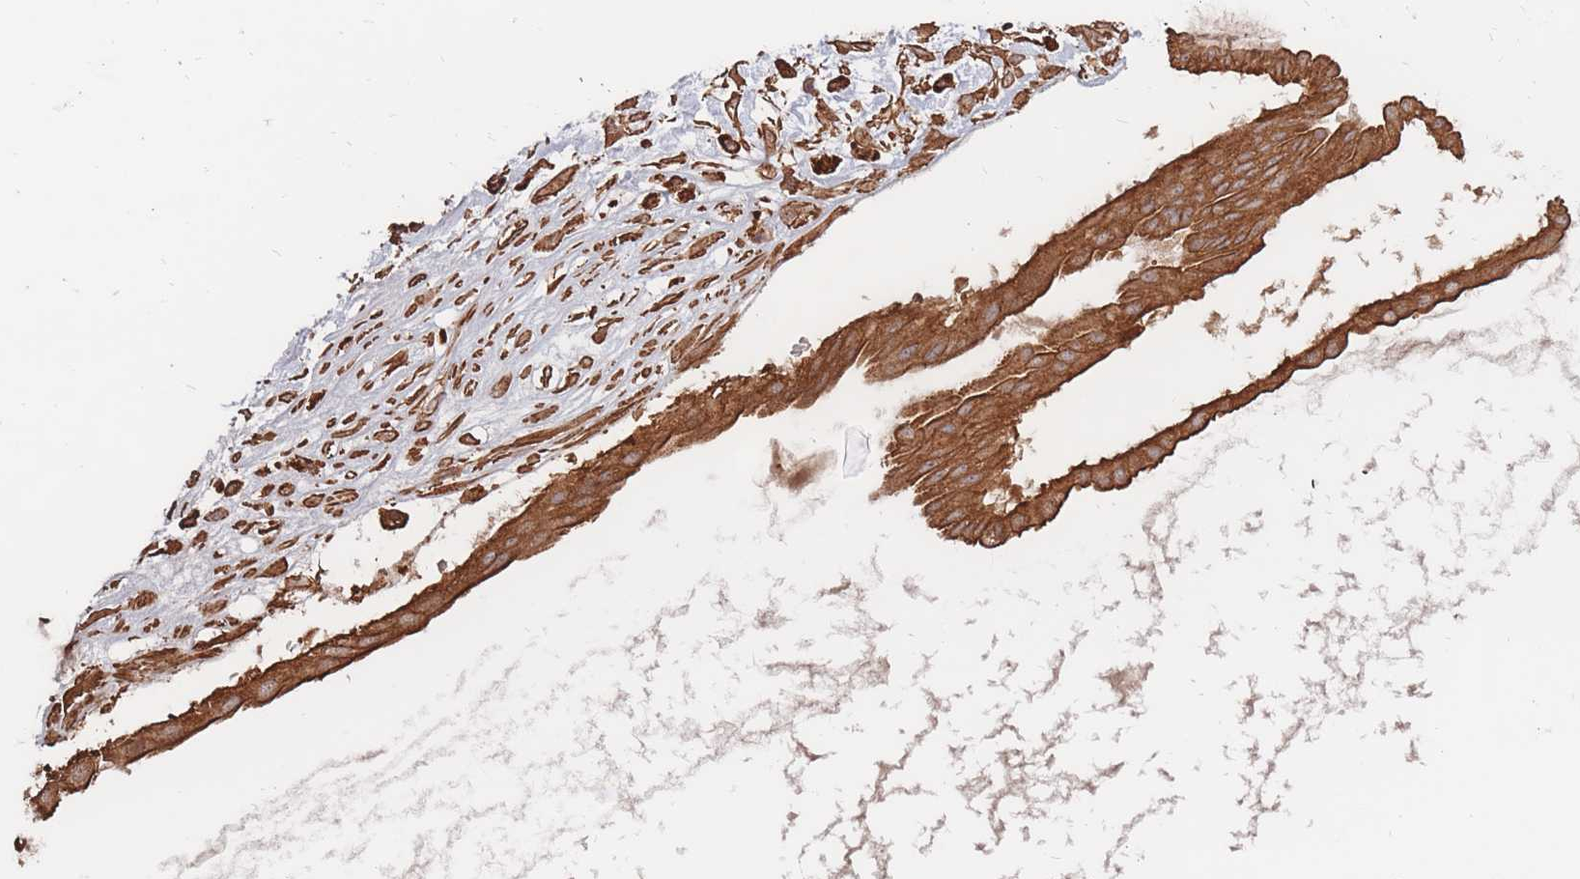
{"staining": {"intensity": "strong", "quantity": ">75%", "location": "cytoplasmic/membranous"}, "tissue": "ovarian cancer", "cell_type": "Tumor cells", "image_type": "cancer", "snomed": [{"axis": "morphology", "description": "Cystadenocarcinoma, mucinous, NOS"}, {"axis": "topography", "description": "Ovary"}], "caption": "Immunohistochemical staining of human ovarian mucinous cystadenocarcinoma reveals strong cytoplasmic/membranous protein staining in approximately >75% of tumor cells.", "gene": "RASSF2", "patient": {"sex": "female", "age": 73}}